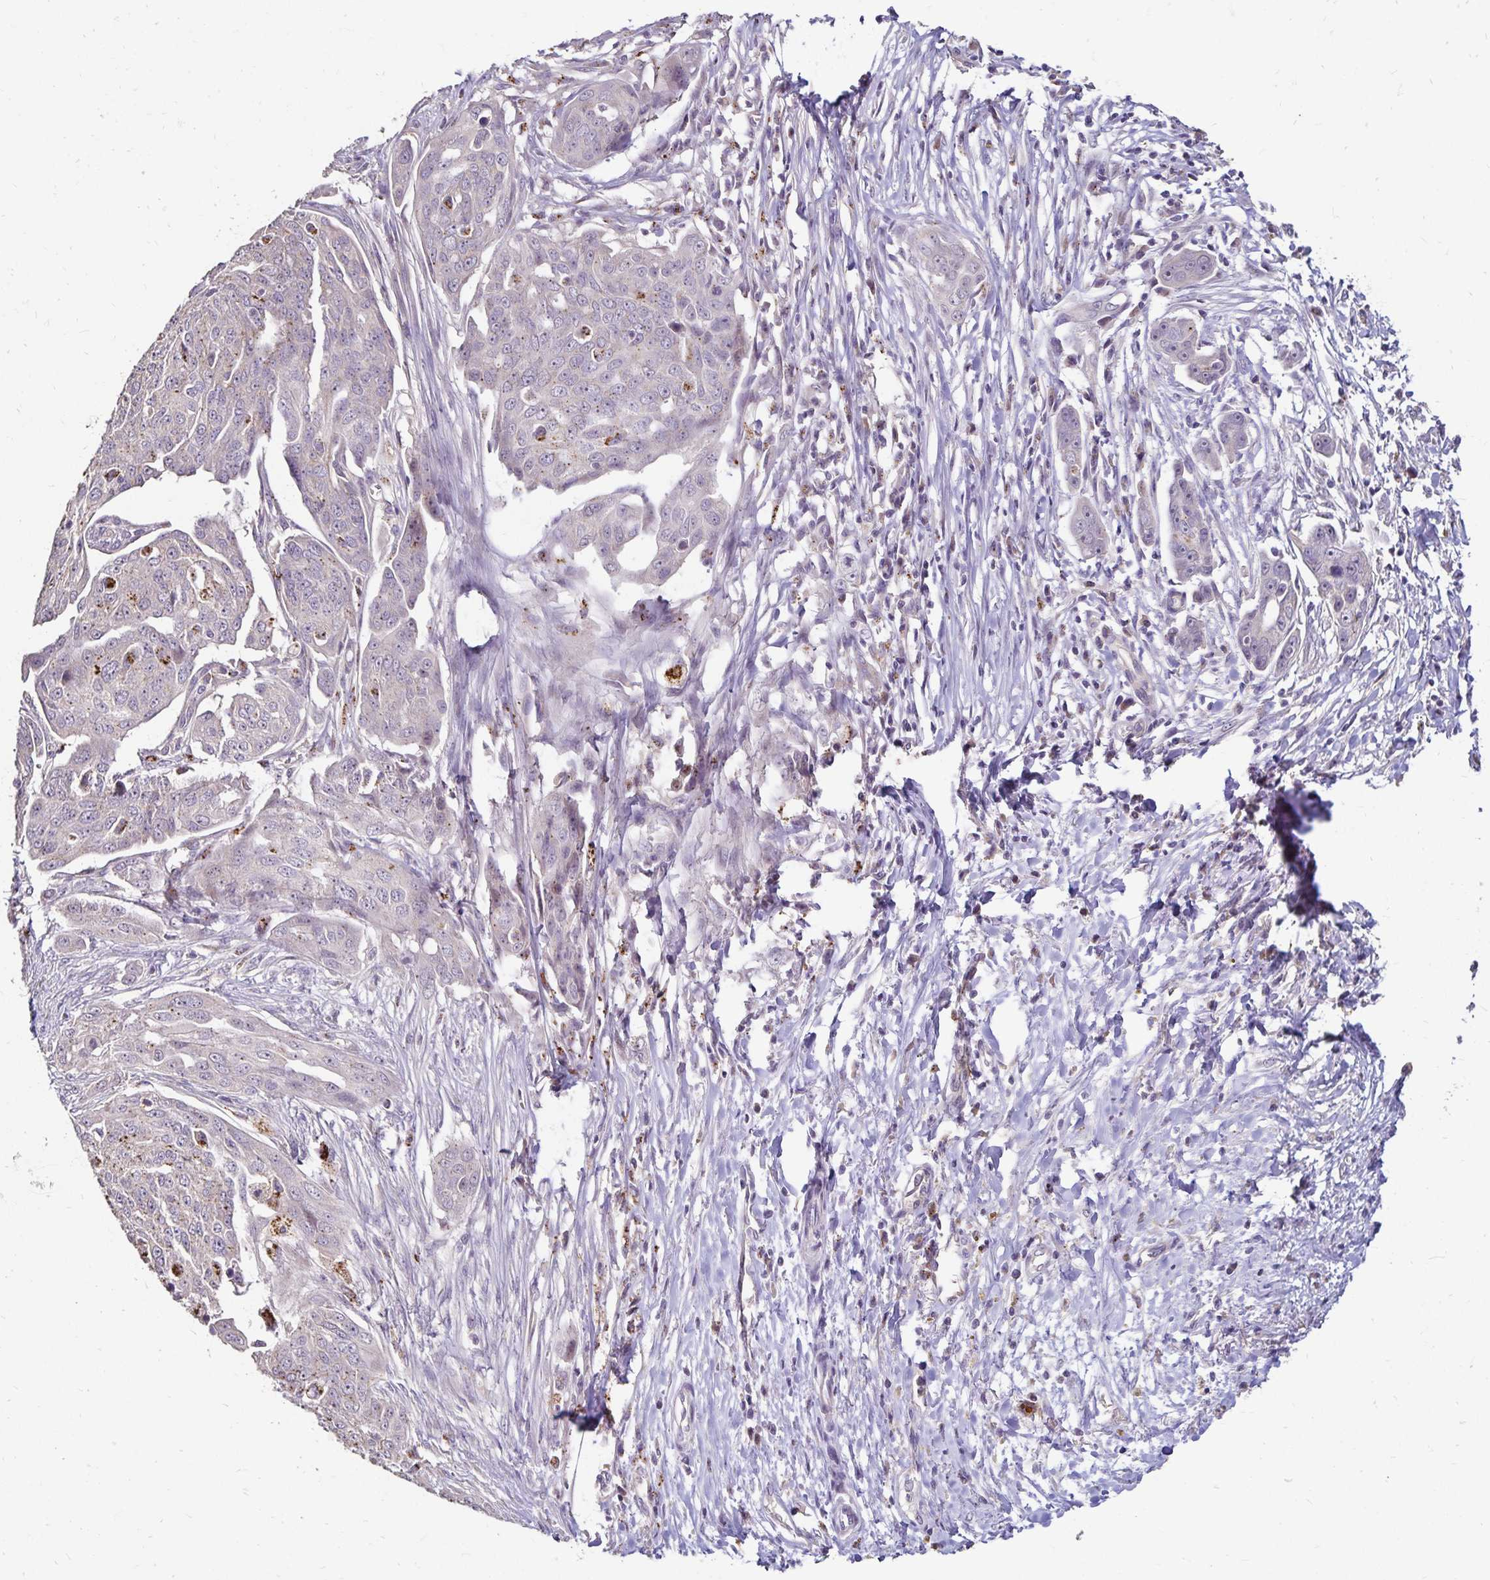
{"staining": {"intensity": "negative", "quantity": "none", "location": "none"}, "tissue": "ovarian cancer", "cell_type": "Tumor cells", "image_type": "cancer", "snomed": [{"axis": "morphology", "description": "Carcinoma, endometroid"}, {"axis": "topography", "description": "Ovary"}], "caption": "The image demonstrates no significant positivity in tumor cells of ovarian endometroid carcinoma.", "gene": "EMC10", "patient": {"sex": "female", "age": 70}}